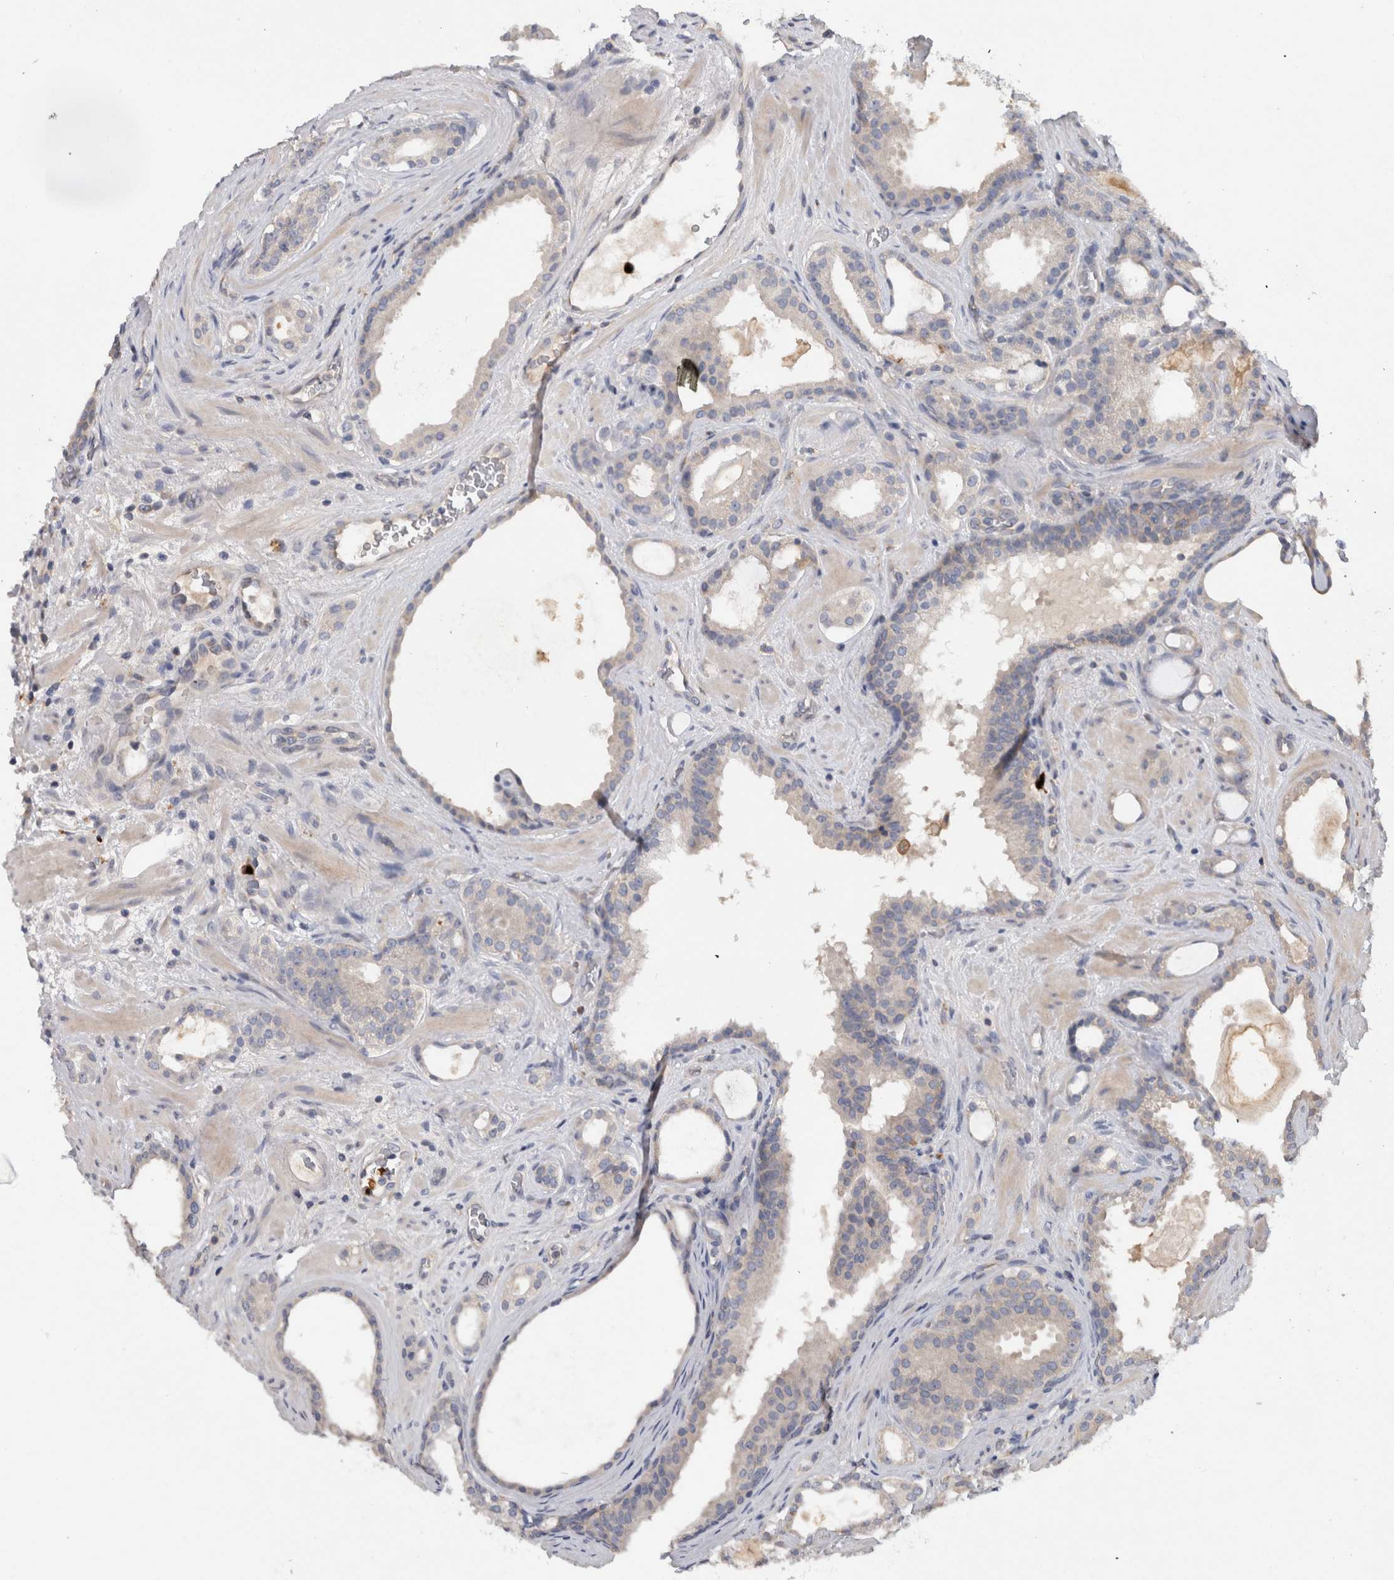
{"staining": {"intensity": "negative", "quantity": "none", "location": "none"}, "tissue": "prostate cancer", "cell_type": "Tumor cells", "image_type": "cancer", "snomed": [{"axis": "morphology", "description": "Adenocarcinoma, High grade"}, {"axis": "topography", "description": "Prostate"}], "caption": "Immunohistochemical staining of human high-grade adenocarcinoma (prostate) displays no significant staining in tumor cells.", "gene": "TARBP1", "patient": {"sex": "male", "age": 60}}